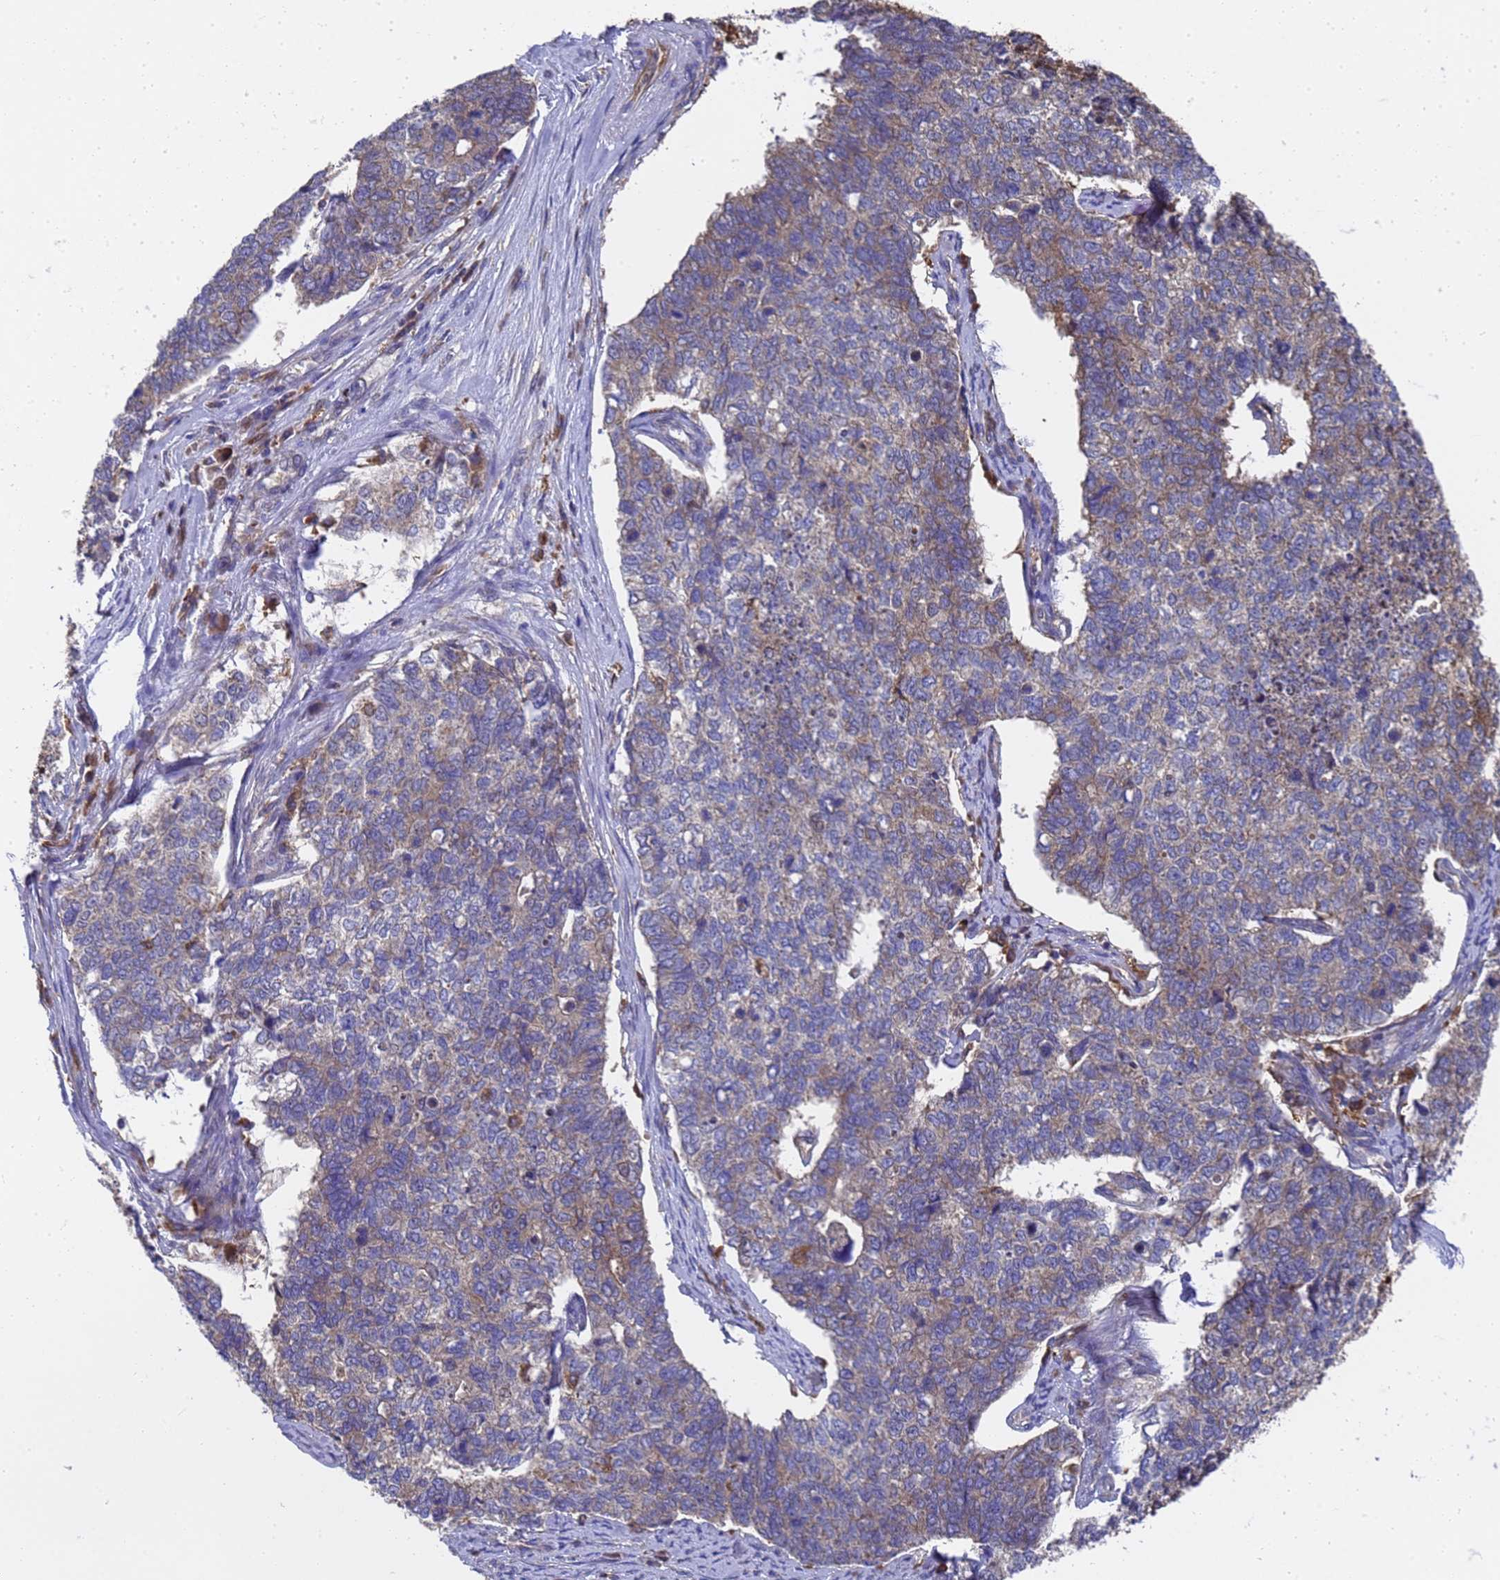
{"staining": {"intensity": "moderate", "quantity": "<25%", "location": "cytoplasmic/membranous"}, "tissue": "cervical cancer", "cell_type": "Tumor cells", "image_type": "cancer", "snomed": [{"axis": "morphology", "description": "Squamous cell carcinoma, NOS"}, {"axis": "topography", "description": "Cervix"}], "caption": "Immunohistochemistry (IHC) staining of cervical cancer (squamous cell carcinoma), which demonstrates low levels of moderate cytoplasmic/membranous staining in about <25% of tumor cells indicating moderate cytoplasmic/membranous protein positivity. The staining was performed using DAB (3,3'-diaminobenzidine) (brown) for protein detection and nuclei were counterstained in hematoxylin (blue).", "gene": "SLC35E2B", "patient": {"sex": "female", "age": 63}}